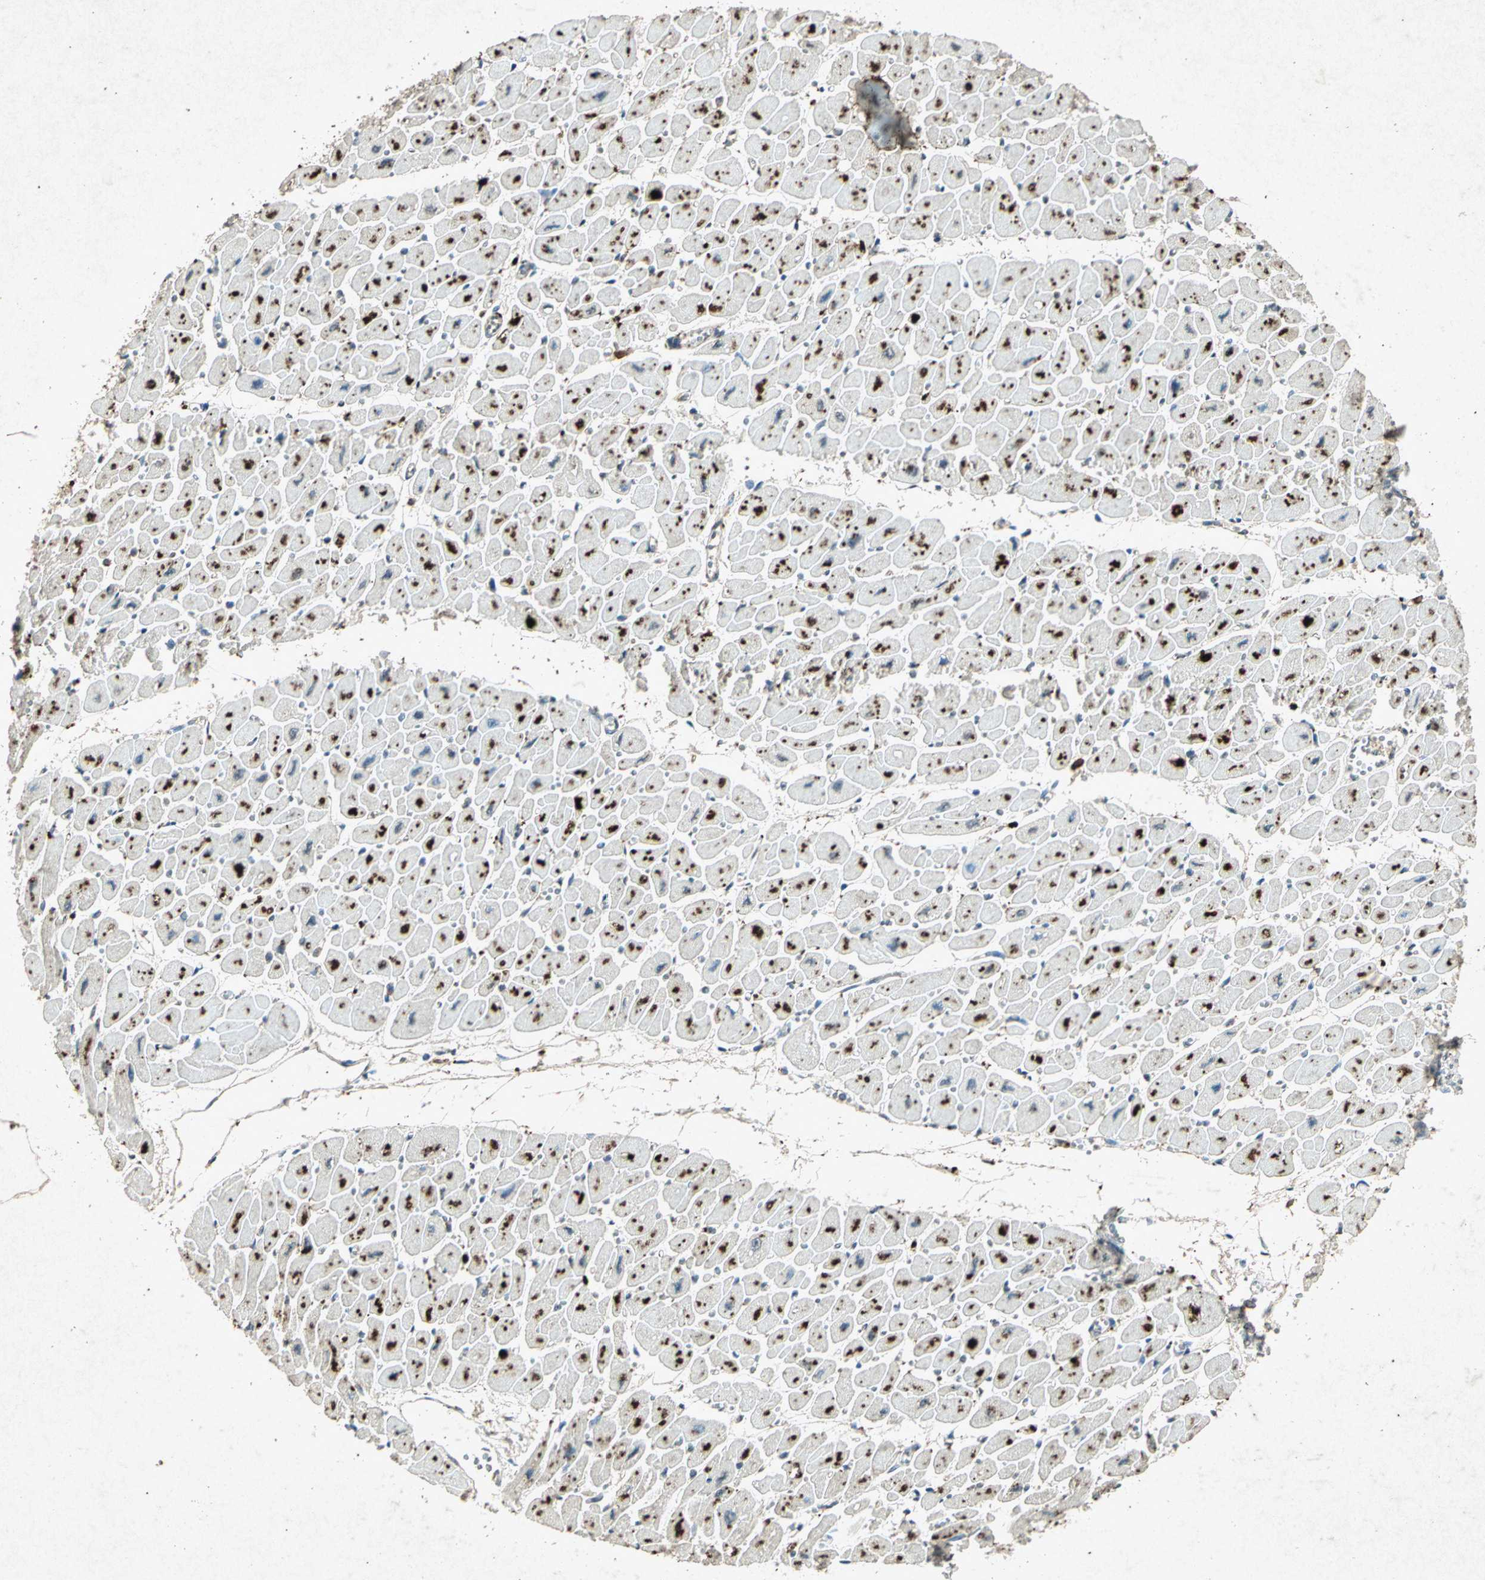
{"staining": {"intensity": "moderate", "quantity": "25%-75%", "location": "cytoplasmic/membranous"}, "tissue": "heart muscle", "cell_type": "Cardiomyocytes", "image_type": "normal", "snomed": [{"axis": "morphology", "description": "Normal tissue, NOS"}, {"axis": "topography", "description": "Heart"}], "caption": "Immunohistochemistry image of unremarkable heart muscle: human heart muscle stained using immunohistochemistry (IHC) exhibits medium levels of moderate protein expression localized specifically in the cytoplasmic/membranous of cardiomyocytes, appearing as a cytoplasmic/membranous brown color.", "gene": "PSEN1", "patient": {"sex": "female", "age": 54}}